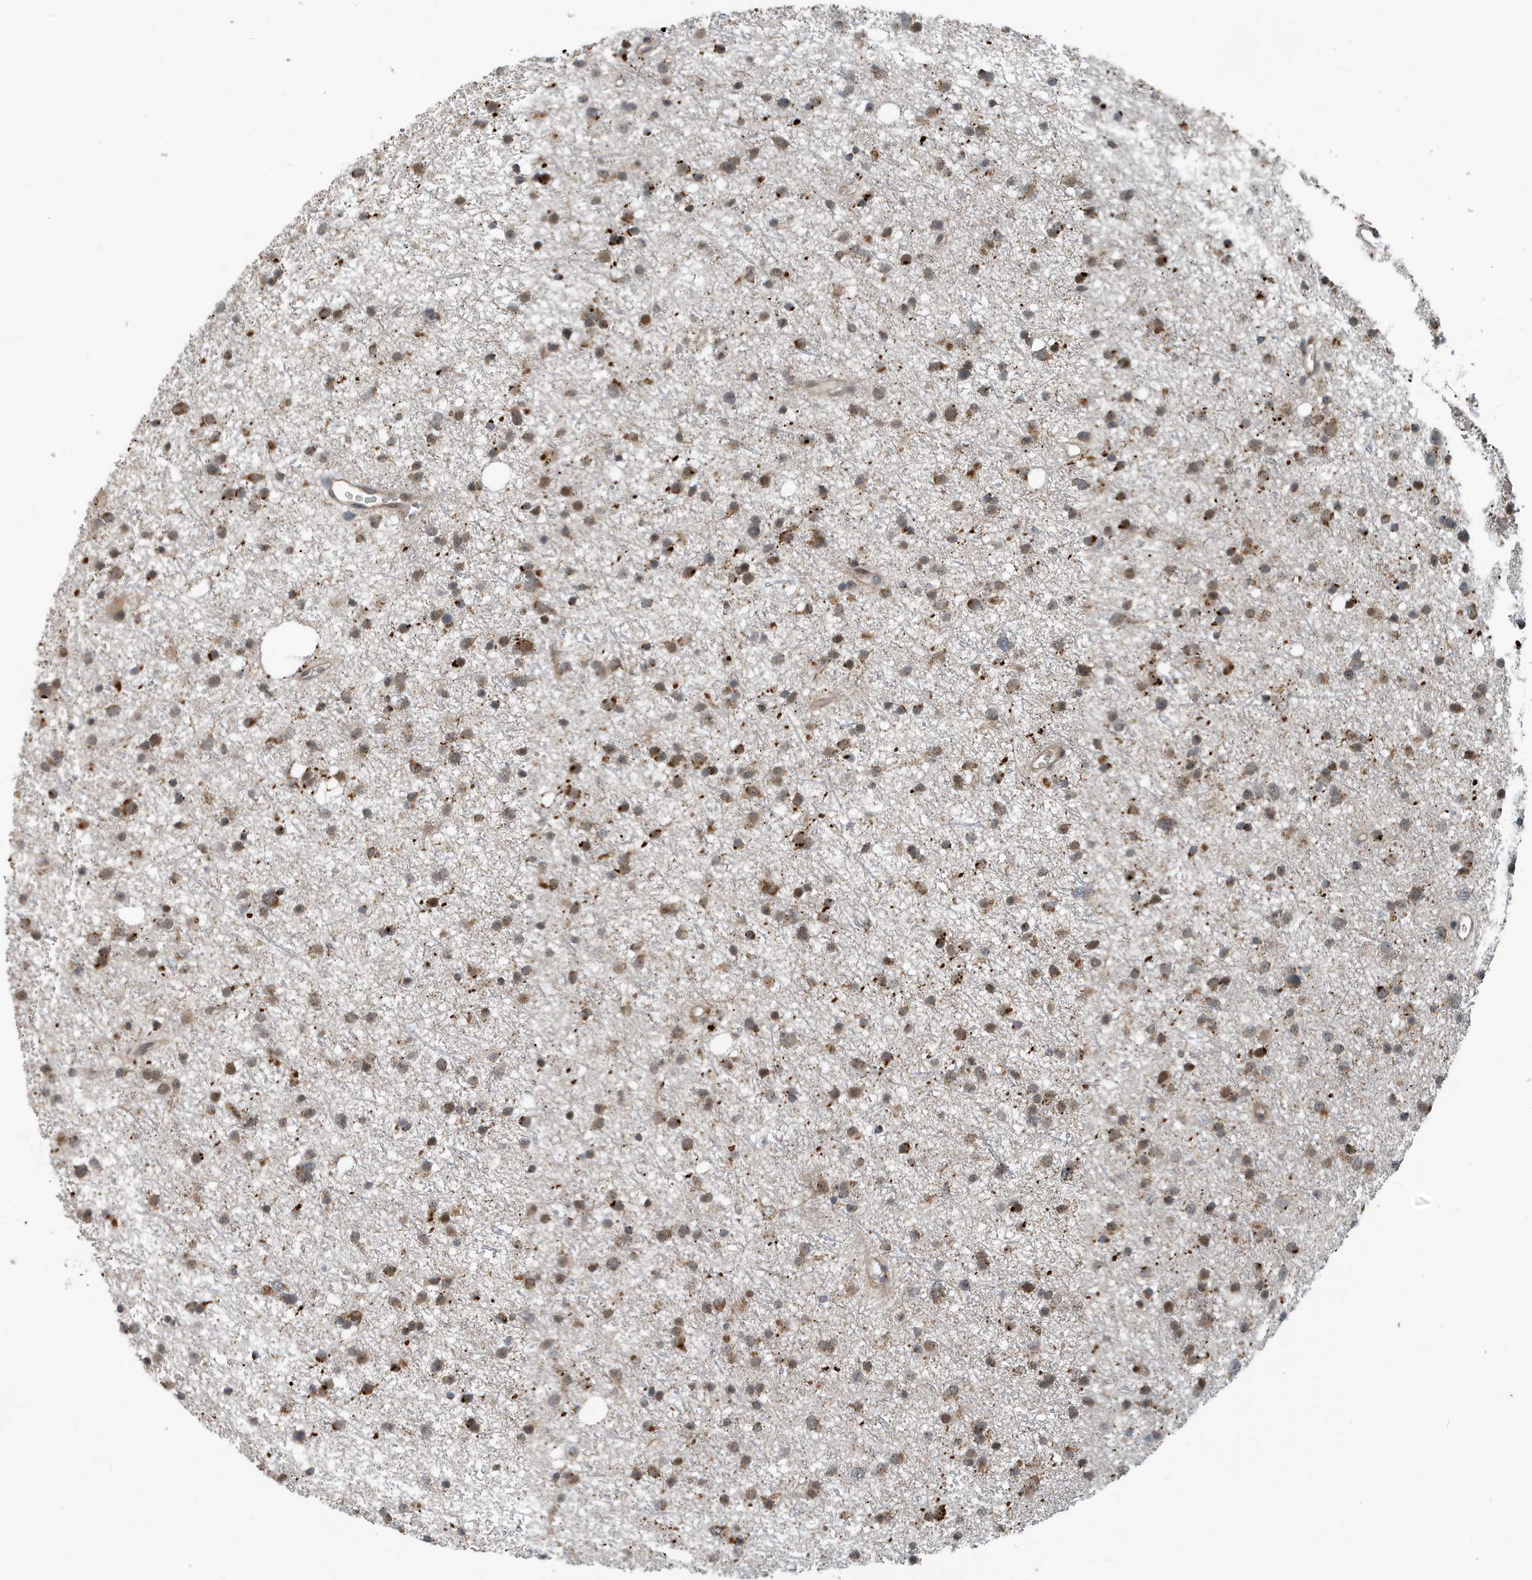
{"staining": {"intensity": "moderate", "quantity": ">75%", "location": "cytoplasmic/membranous"}, "tissue": "glioma", "cell_type": "Tumor cells", "image_type": "cancer", "snomed": [{"axis": "morphology", "description": "Glioma, malignant, Low grade"}, {"axis": "topography", "description": "Cerebral cortex"}], "caption": "Human low-grade glioma (malignant) stained with a brown dye exhibits moderate cytoplasmic/membranous positive staining in approximately >75% of tumor cells.", "gene": "KIF15", "patient": {"sex": "female", "age": 39}}